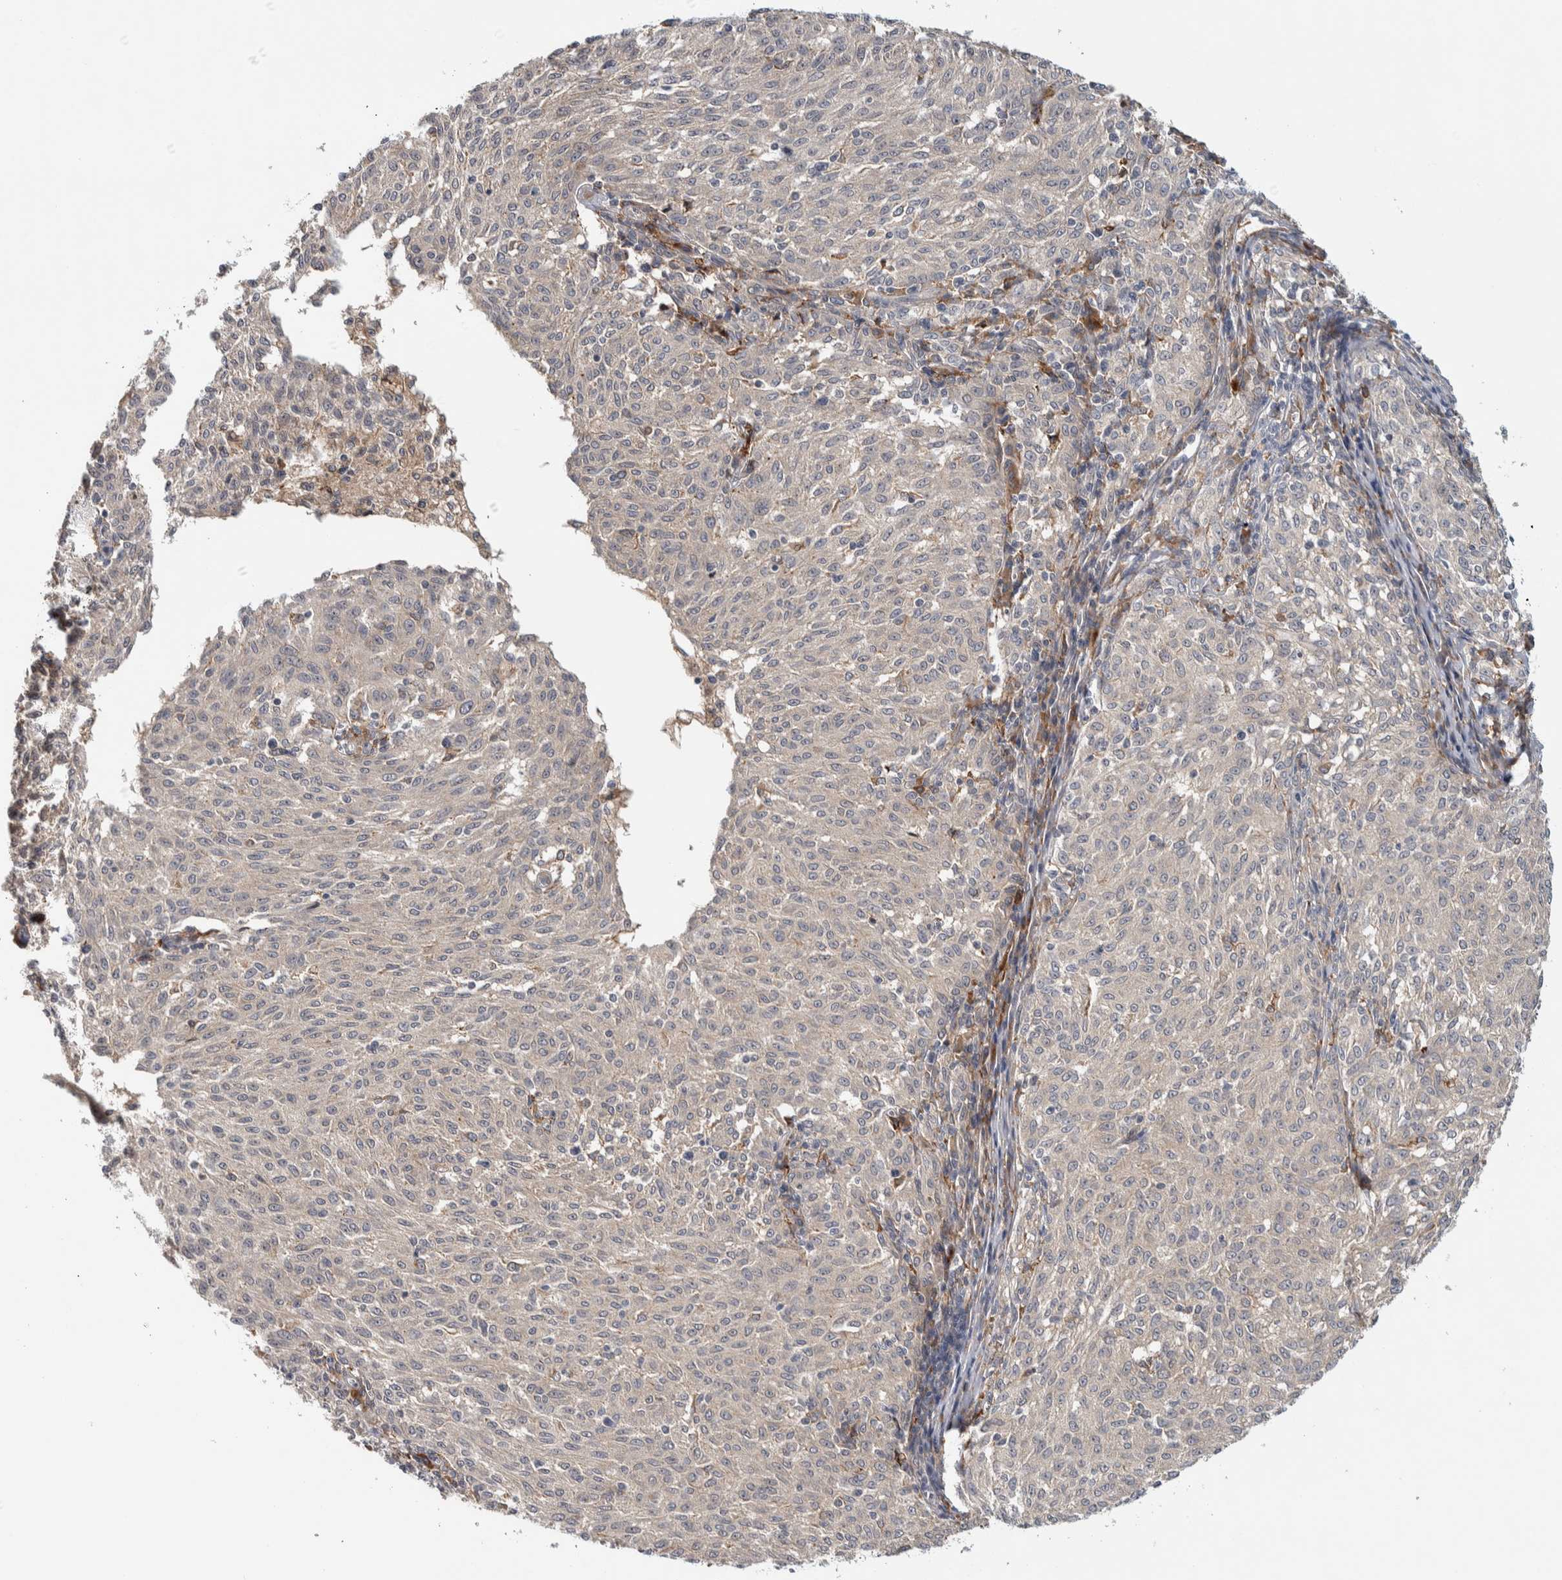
{"staining": {"intensity": "negative", "quantity": "none", "location": "none"}, "tissue": "melanoma", "cell_type": "Tumor cells", "image_type": "cancer", "snomed": [{"axis": "morphology", "description": "Malignant melanoma, NOS"}, {"axis": "topography", "description": "Skin"}], "caption": "Immunohistochemistry (IHC) micrograph of neoplastic tissue: human melanoma stained with DAB demonstrates no significant protein staining in tumor cells.", "gene": "ADPRM", "patient": {"sex": "female", "age": 72}}